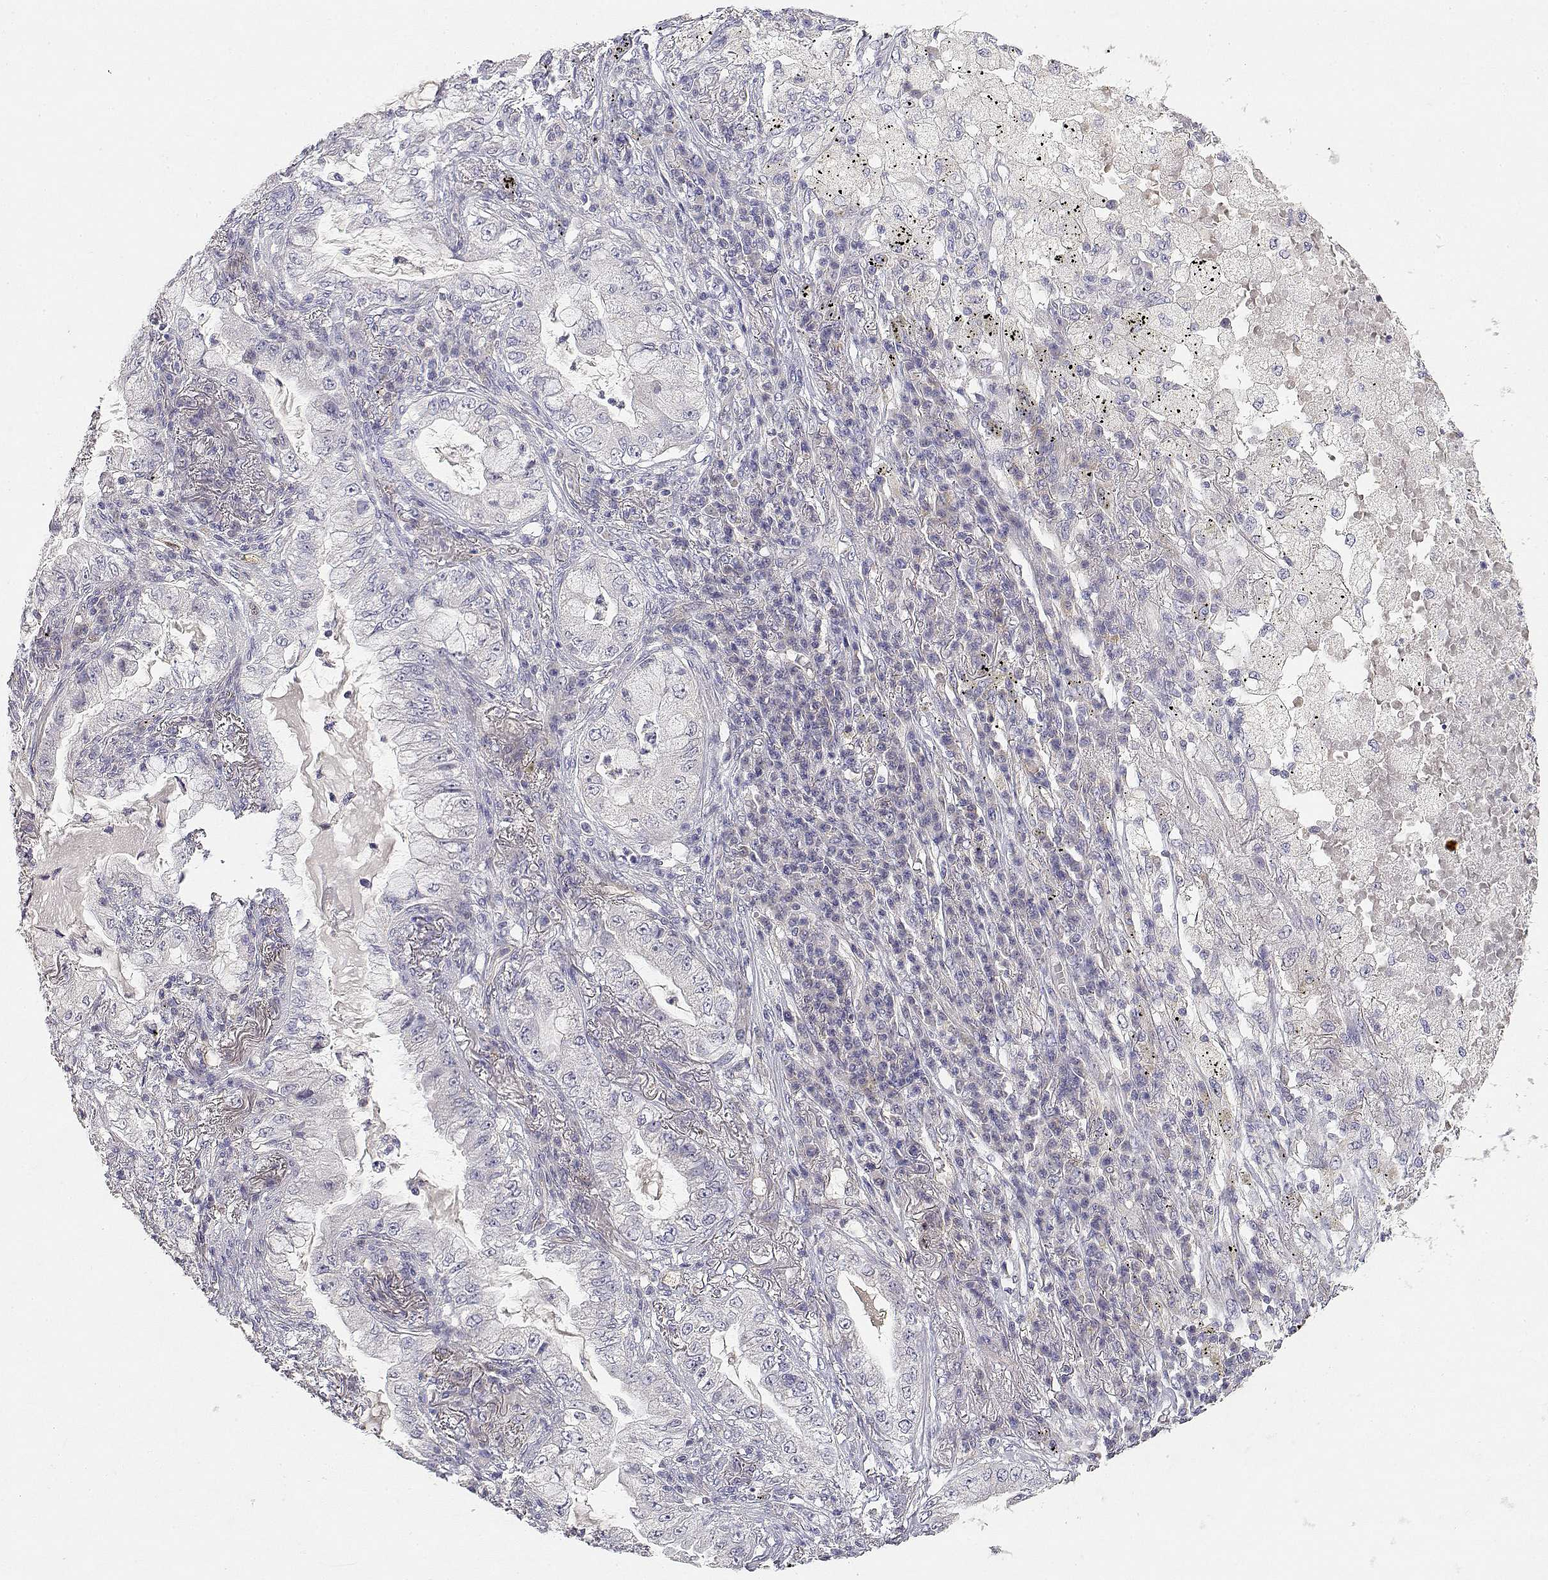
{"staining": {"intensity": "negative", "quantity": "none", "location": "none"}, "tissue": "lung cancer", "cell_type": "Tumor cells", "image_type": "cancer", "snomed": [{"axis": "morphology", "description": "Adenocarcinoma, NOS"}, {"axis": "topography", "description": "Lung"}], "caption": "The immunohistochemistry histopathology image has no significant expression in tumor cells of lung adenocarcinoma tissue.", "gene": "ADA", "patient": {"sex": "female", "age": 73}}